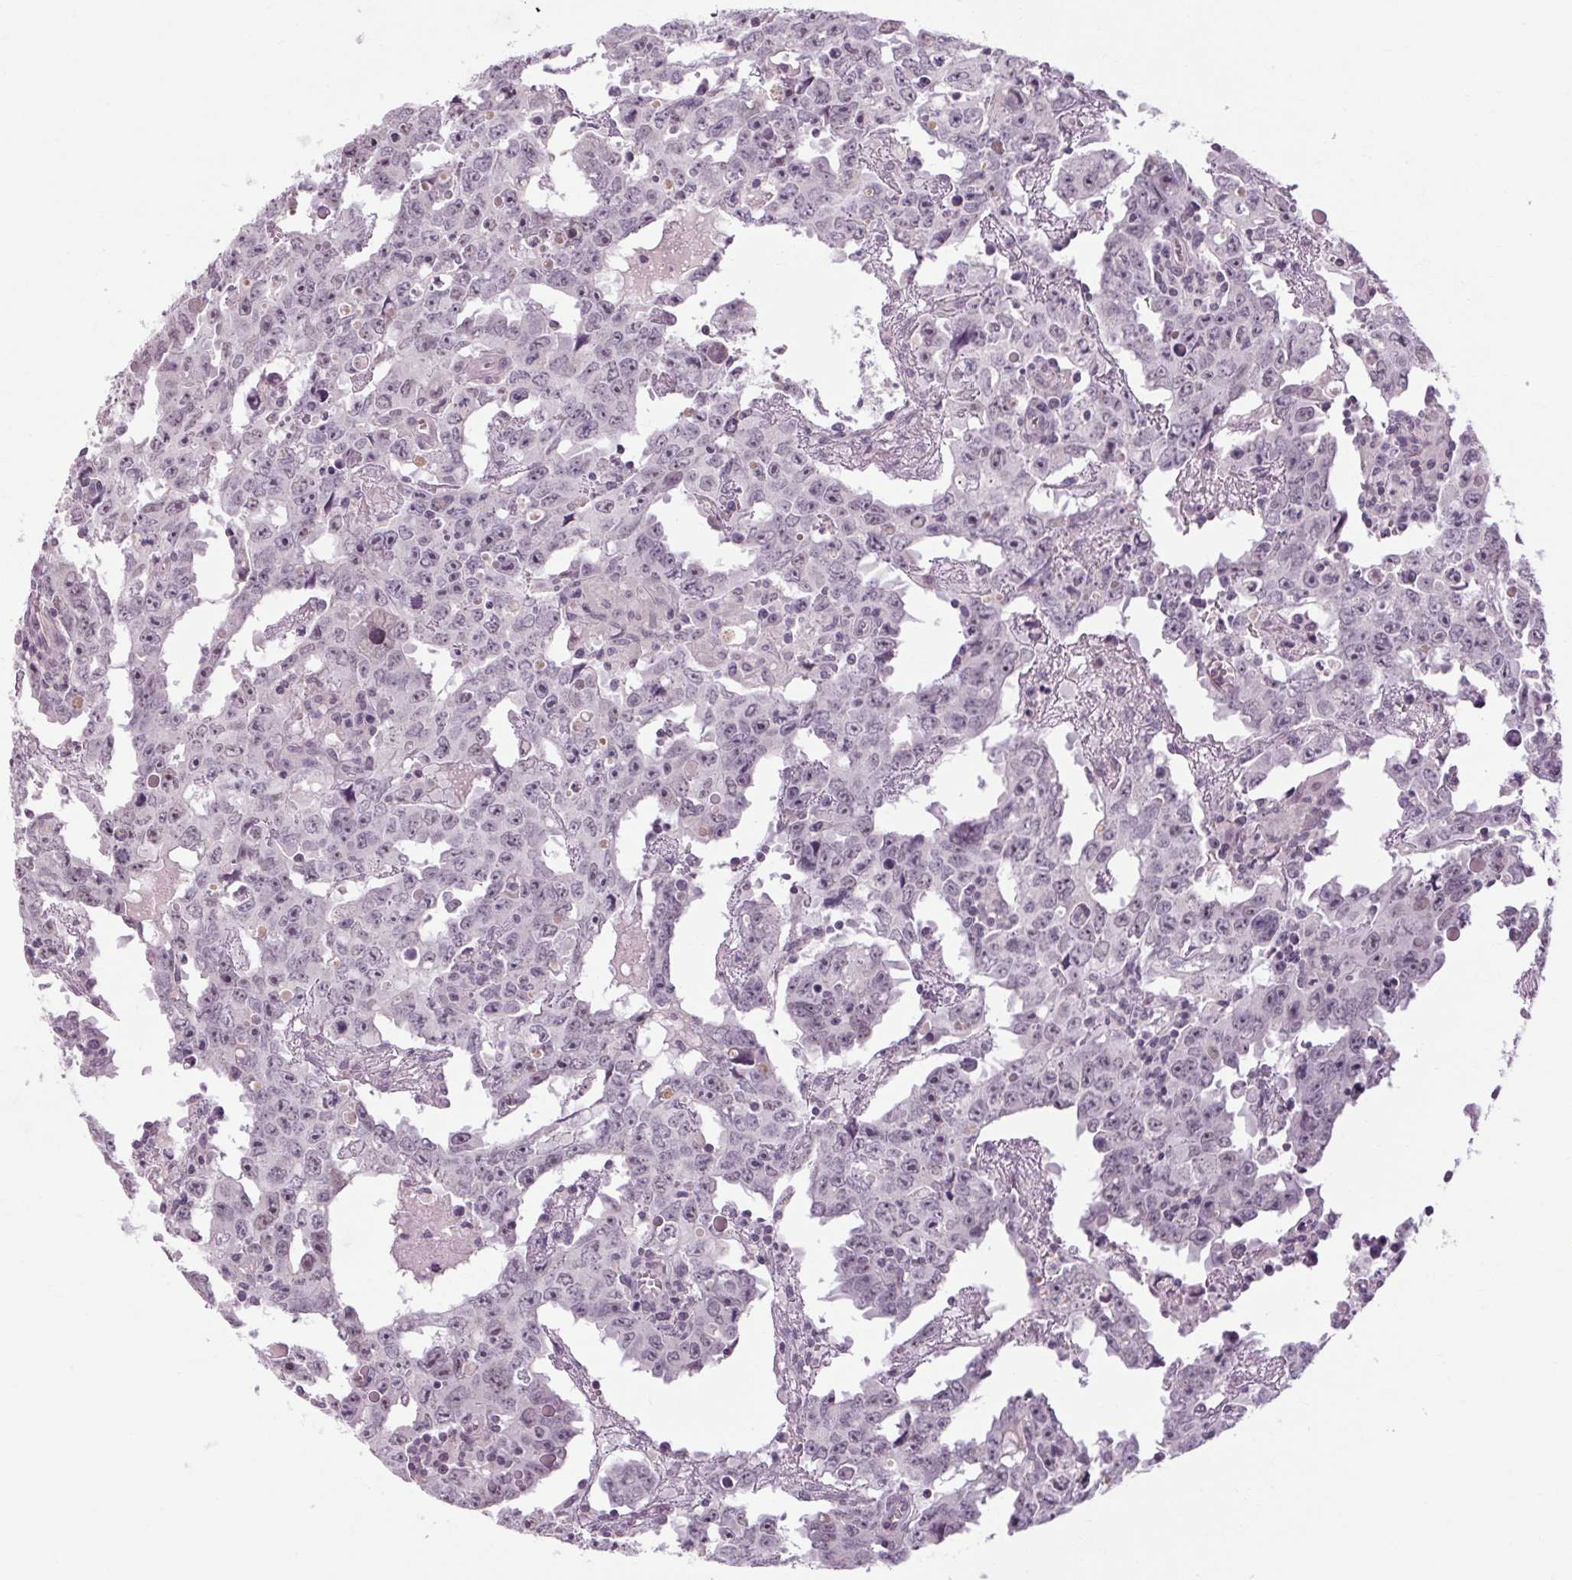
{"staining": {"intensity": "negative", "quantity": "none", "location": "none"}, "tissue": "testis cancer", "cell_type": "Tumor cells", "image_type": "cancer", "snomed": [{"axis": "morphology", "description": "Carcinoma, Embryonal, NOS"}, {"axis": "topography", "description": "Testis"}], "caption": "Histopathology image shows no significant protein positivity in tumor cells of testis cancer (embryonal carcinoma).", "gene": "KLHL40", "patient": {"sex": "male", "age": 22}}